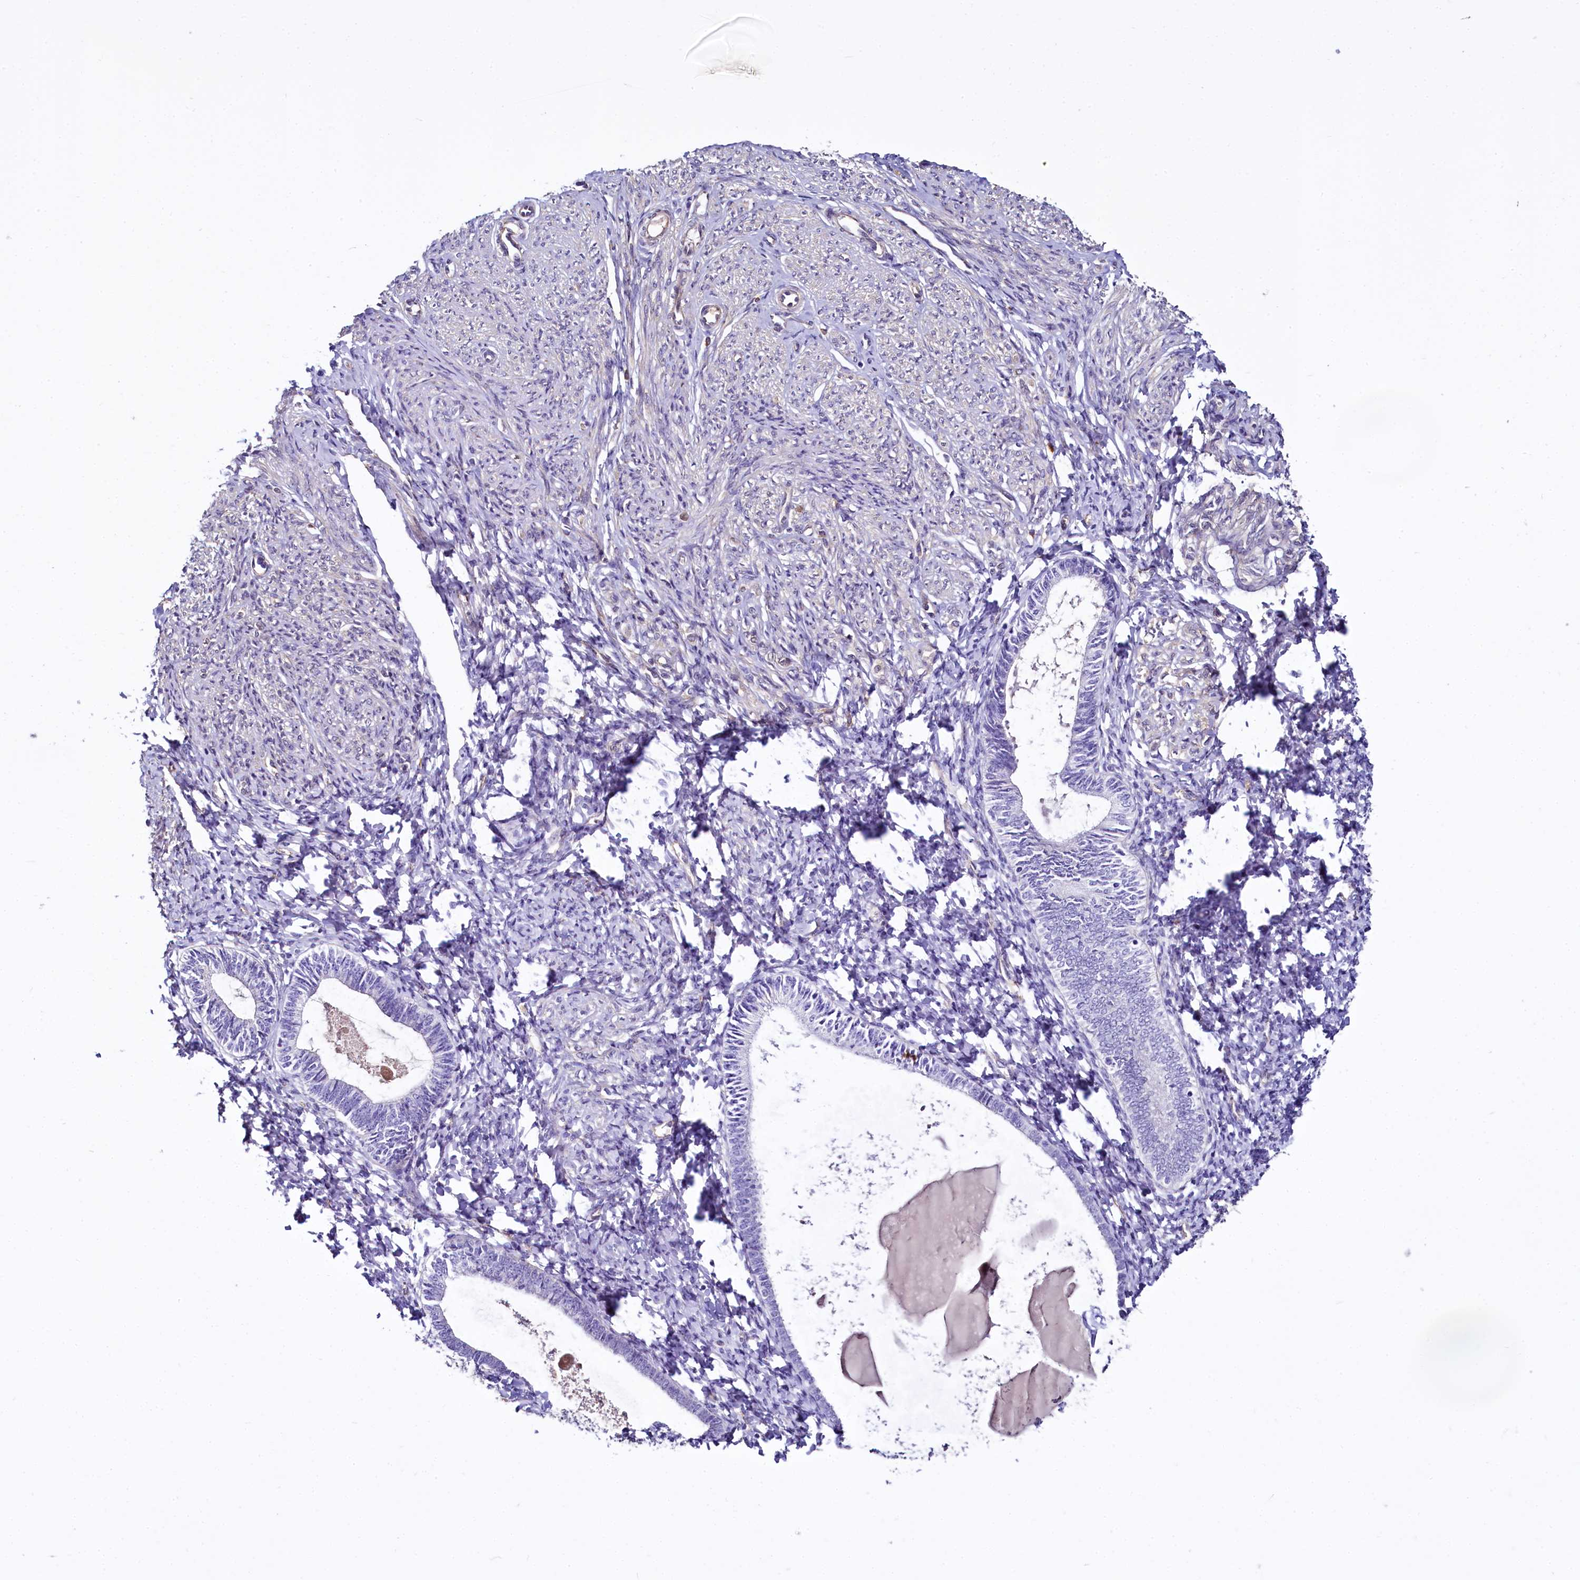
{"staining": {"intensity": "negative", "quantity": "none", "location": "none"}, "tissue": "endometrium", "cell_type": "Cells in endometrial stroma", "image_type": "normal", "snomed": [{"axis": "morphology", "description": "Normal tissue, NOS"}, {"axis": "topography", "description": "Endometrium"}], "caption": "Immunohistochemistry (IHC) photomicrograph of unremarkable endometrium: human endometrium stained with DAB reveals no significant protein staining in cells in endometrial stroma.", "gene": "STXBP1", "patient": {"sex": "female", "age": 72}}